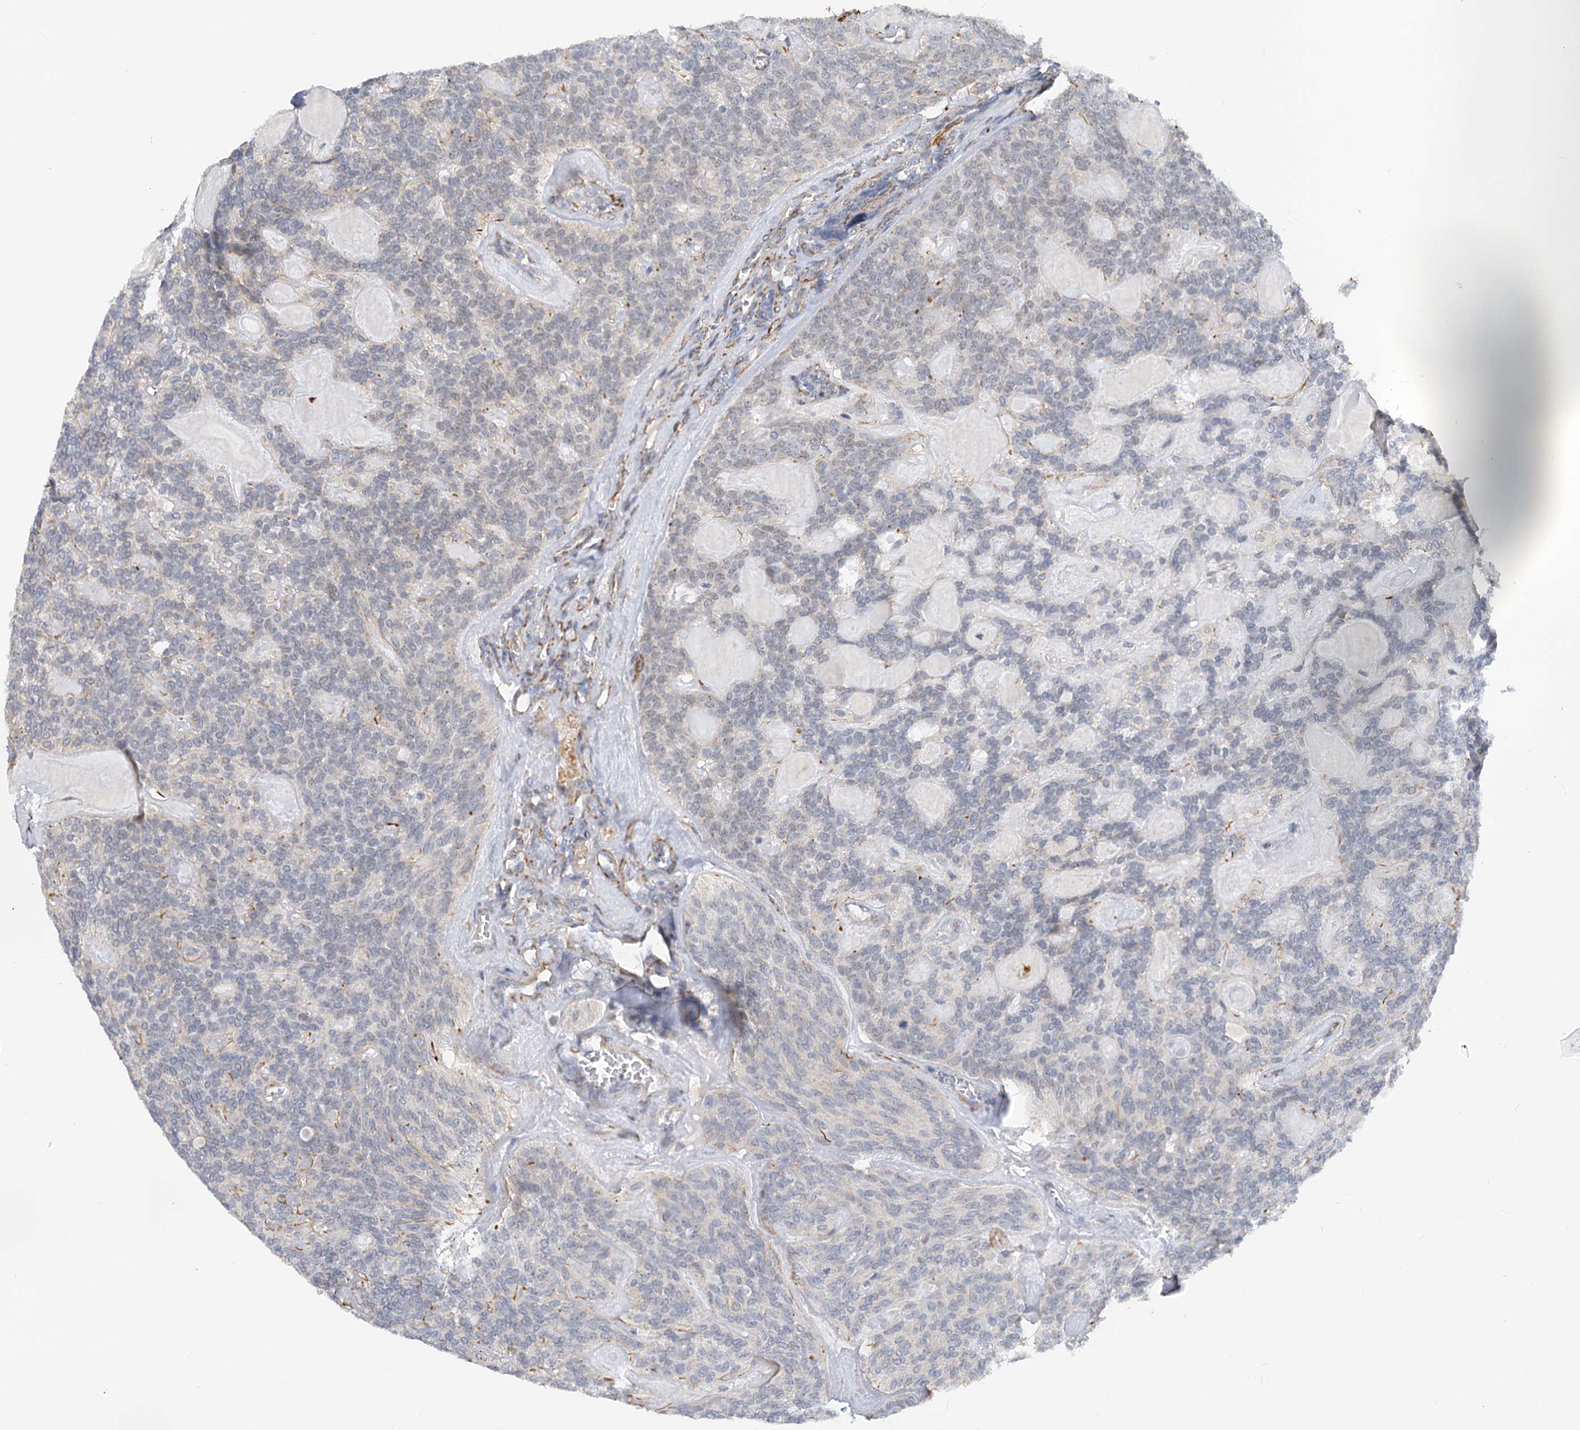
{"staining": {"intensity": "moderate", "quantity": "<25%", "location": "cytoplasmic/membranous"}, "tissue": "head and neck cancer", "cell_type": "Tumor cells", "image_type": "cancer", "snomed": [{"axis": "morphology", "description": "Adenocarcinoma, NOS"}, {"axis": "topography", "description": "Head-Neck"}], "caption": "A low amount of moderate cytoplasmic/membranous positivity is appreciated in about <25% of tumor cells in adenocarcinoma (head and neck) tissue.", "gene": "NELL2", "patient": {"sex": "male", "age": 66}}